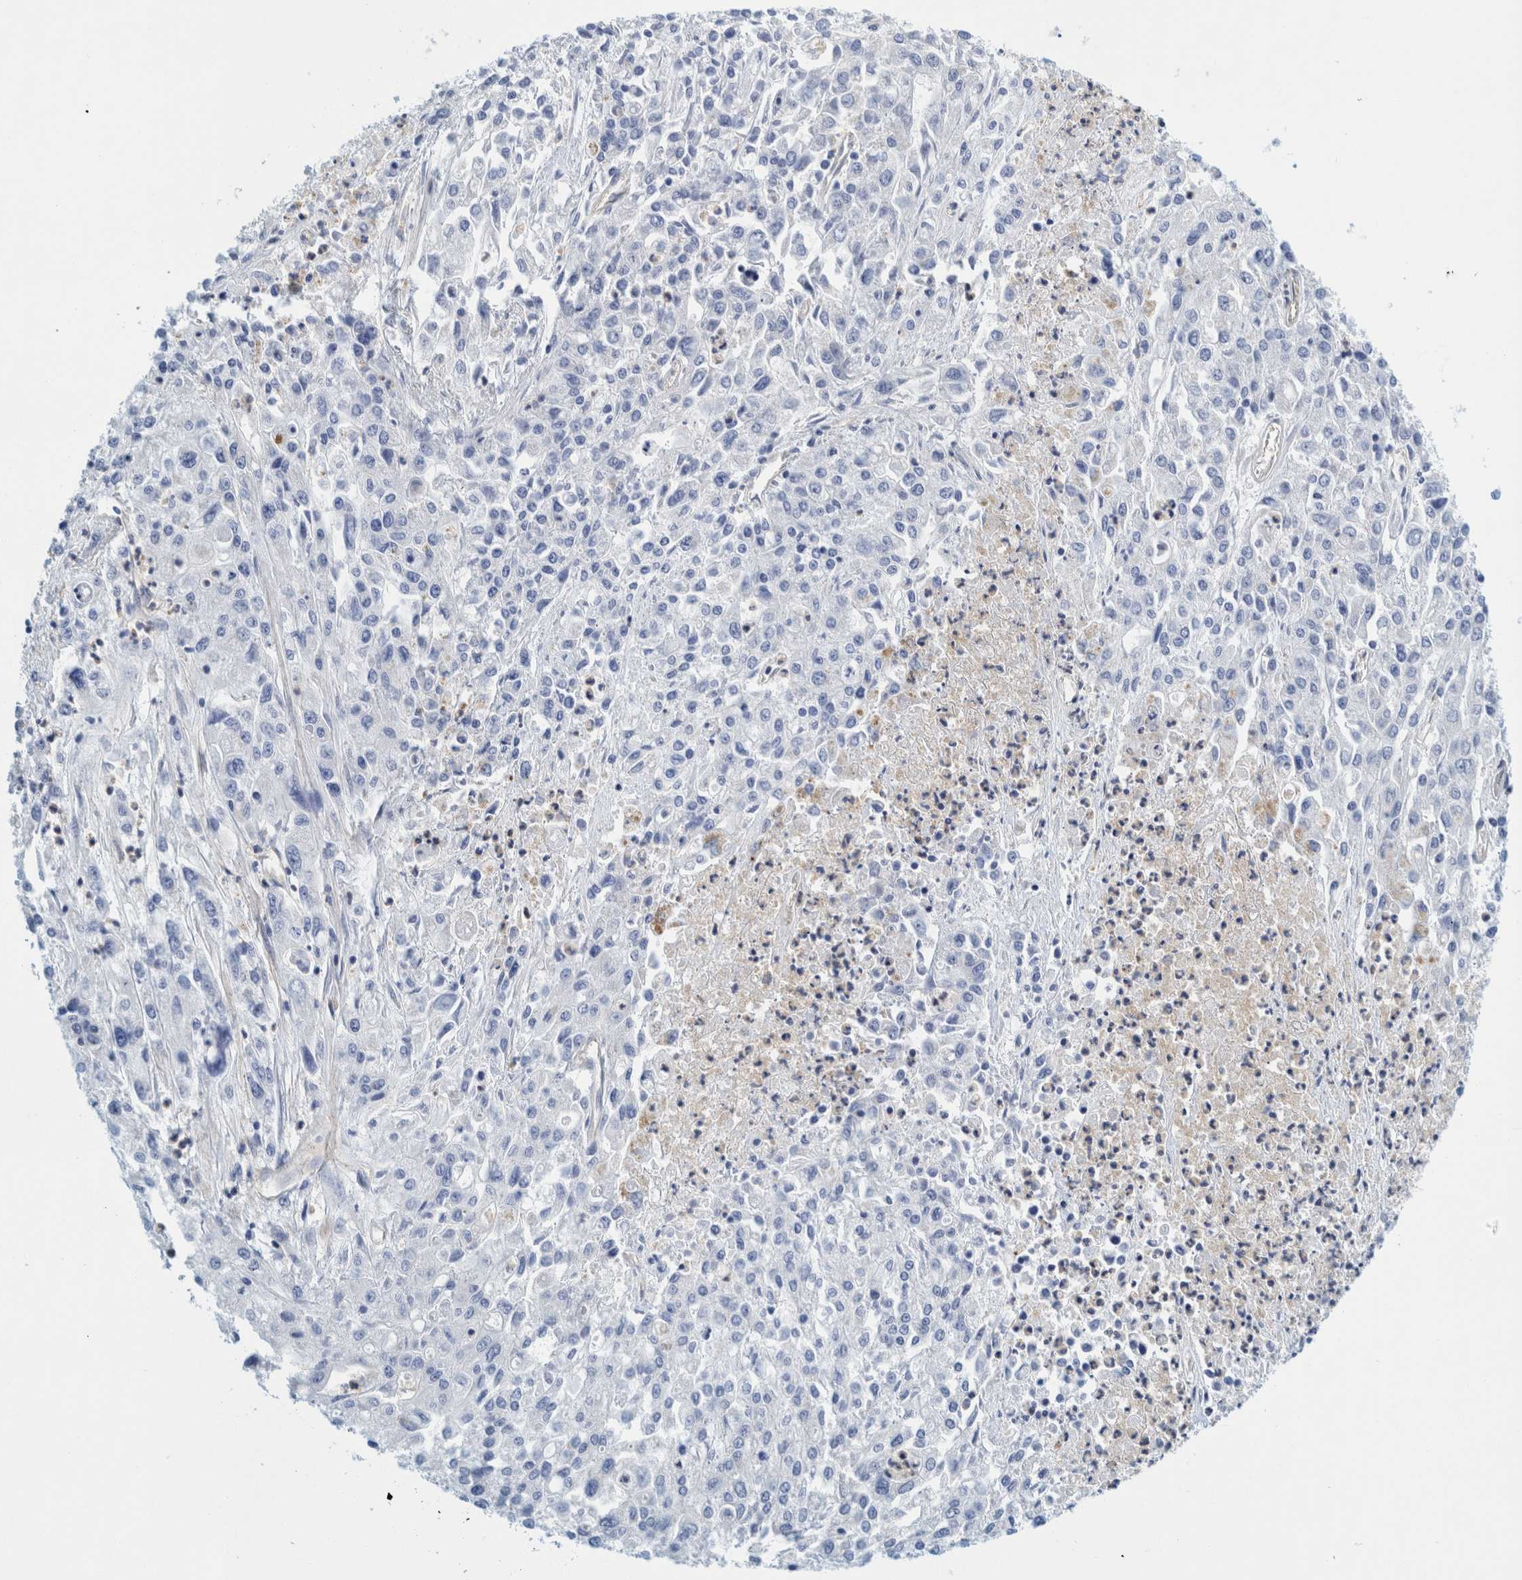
{"staining": {"intensity": "negative", "quantity": "none", "location": "none"}, "tissue": "endometrial cancer", "cell_type": "Tumor cells", "image_type": "cancer", "snomed": [{"axis": "morphology", "description": "Adenocarcinoma, NOS"}, {"axis": "topography", "description": "Endometrium"}], "caption": "IHC histopathology image of neoplastic tissue: human endometrial adenocarcinoma stained with DAB (3,3'-diaminobenzidine) exhibits no significant protein positivity in tumor cells.", "gene": "ZNF324B", "patient": {"sex": "female", "age": 49}}